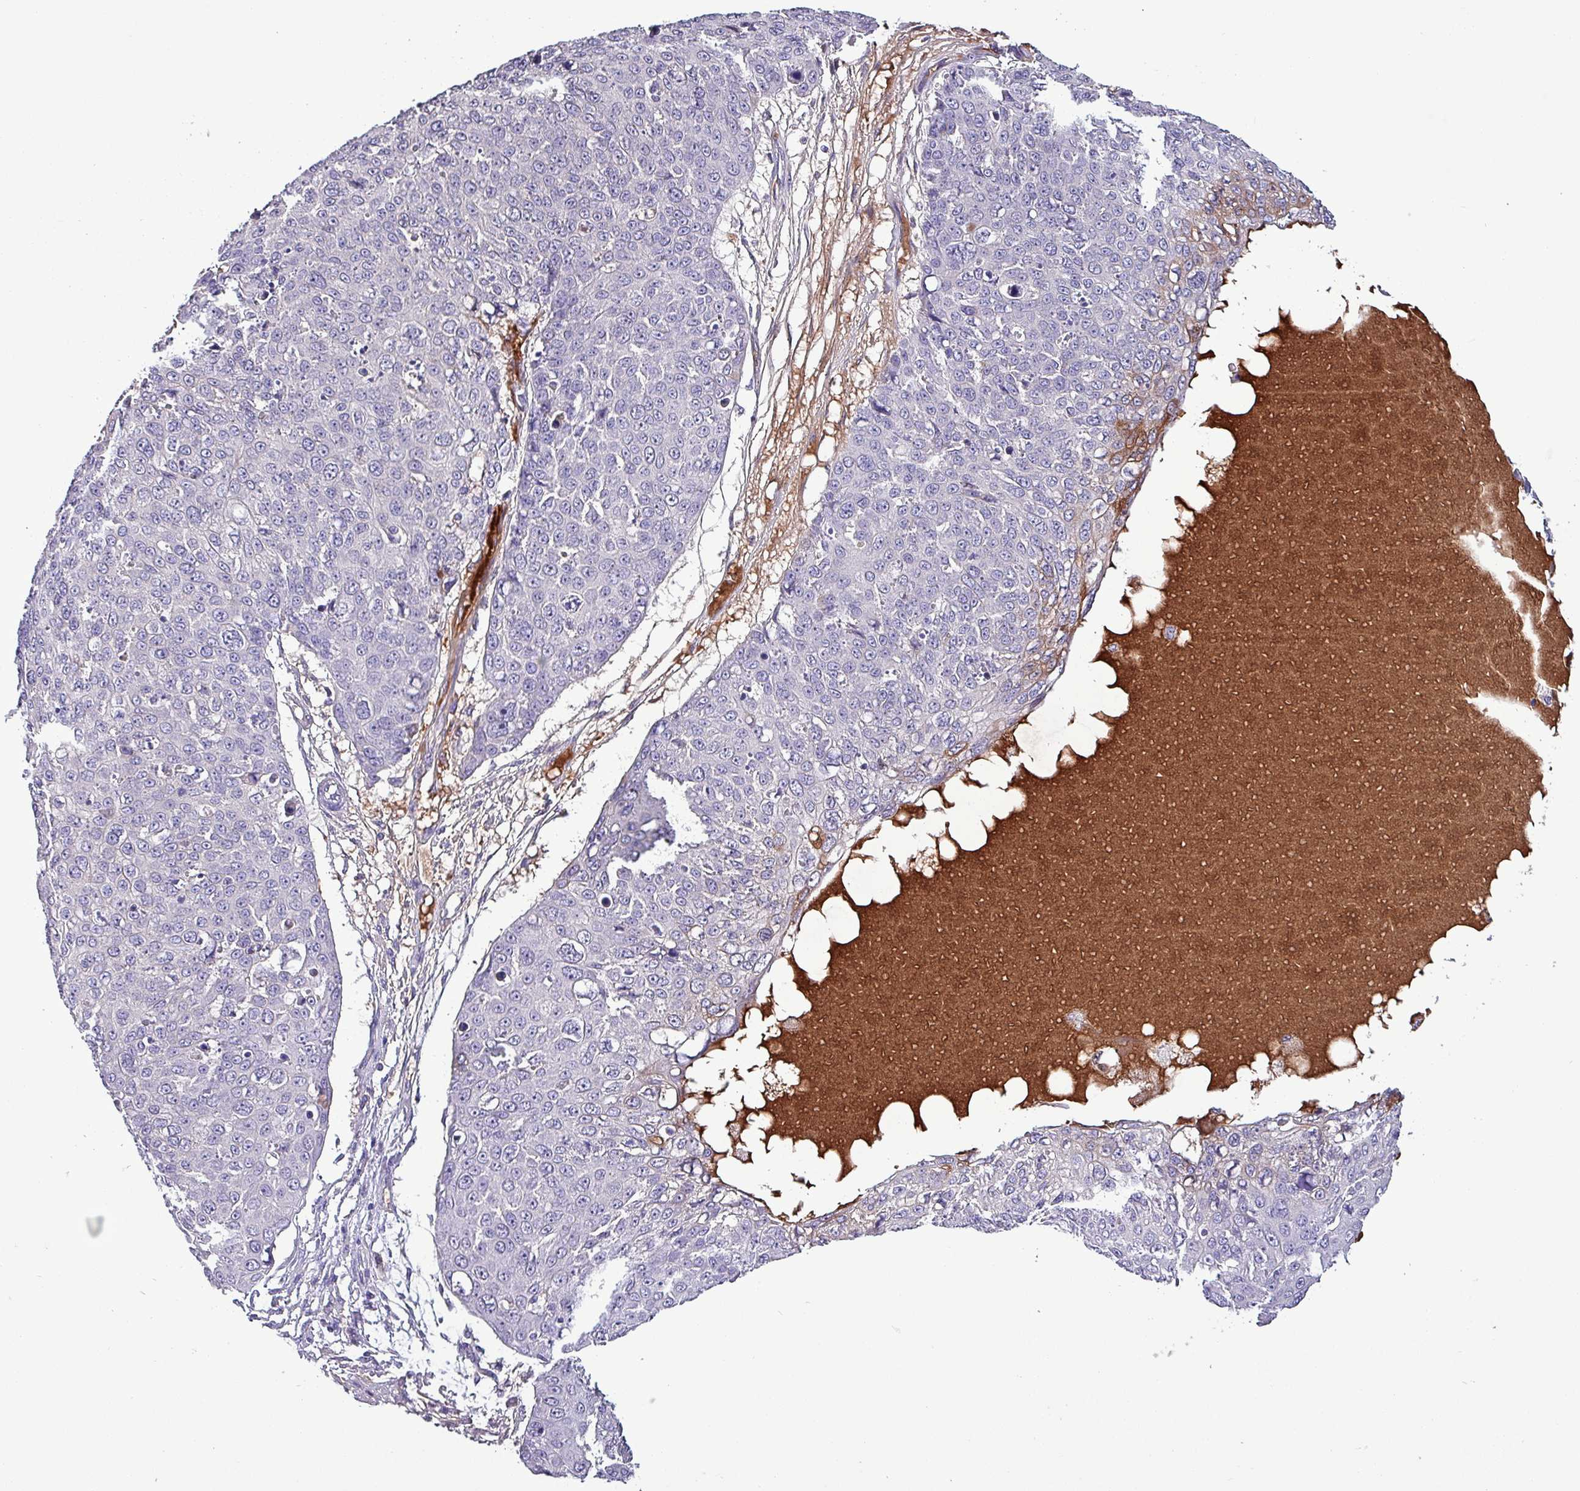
{"staining": {"intensity": "negative", "quantity": "none", "location": "none"}, "tissue": "skin cancer", "cell_type": "Tumor cells", "image_type": "cancer", "snomed": [{"axis": "morphology", "description": "Squamous cell carcinoma, NOS"}, {"axis": "topography", "description": "Skin"}], "caption": "Immunohistochemical staining of skin cancer reveals no significant staining in tumor cells.", "gene": "HP", "patient": {"sex": "male", "age": 71}}